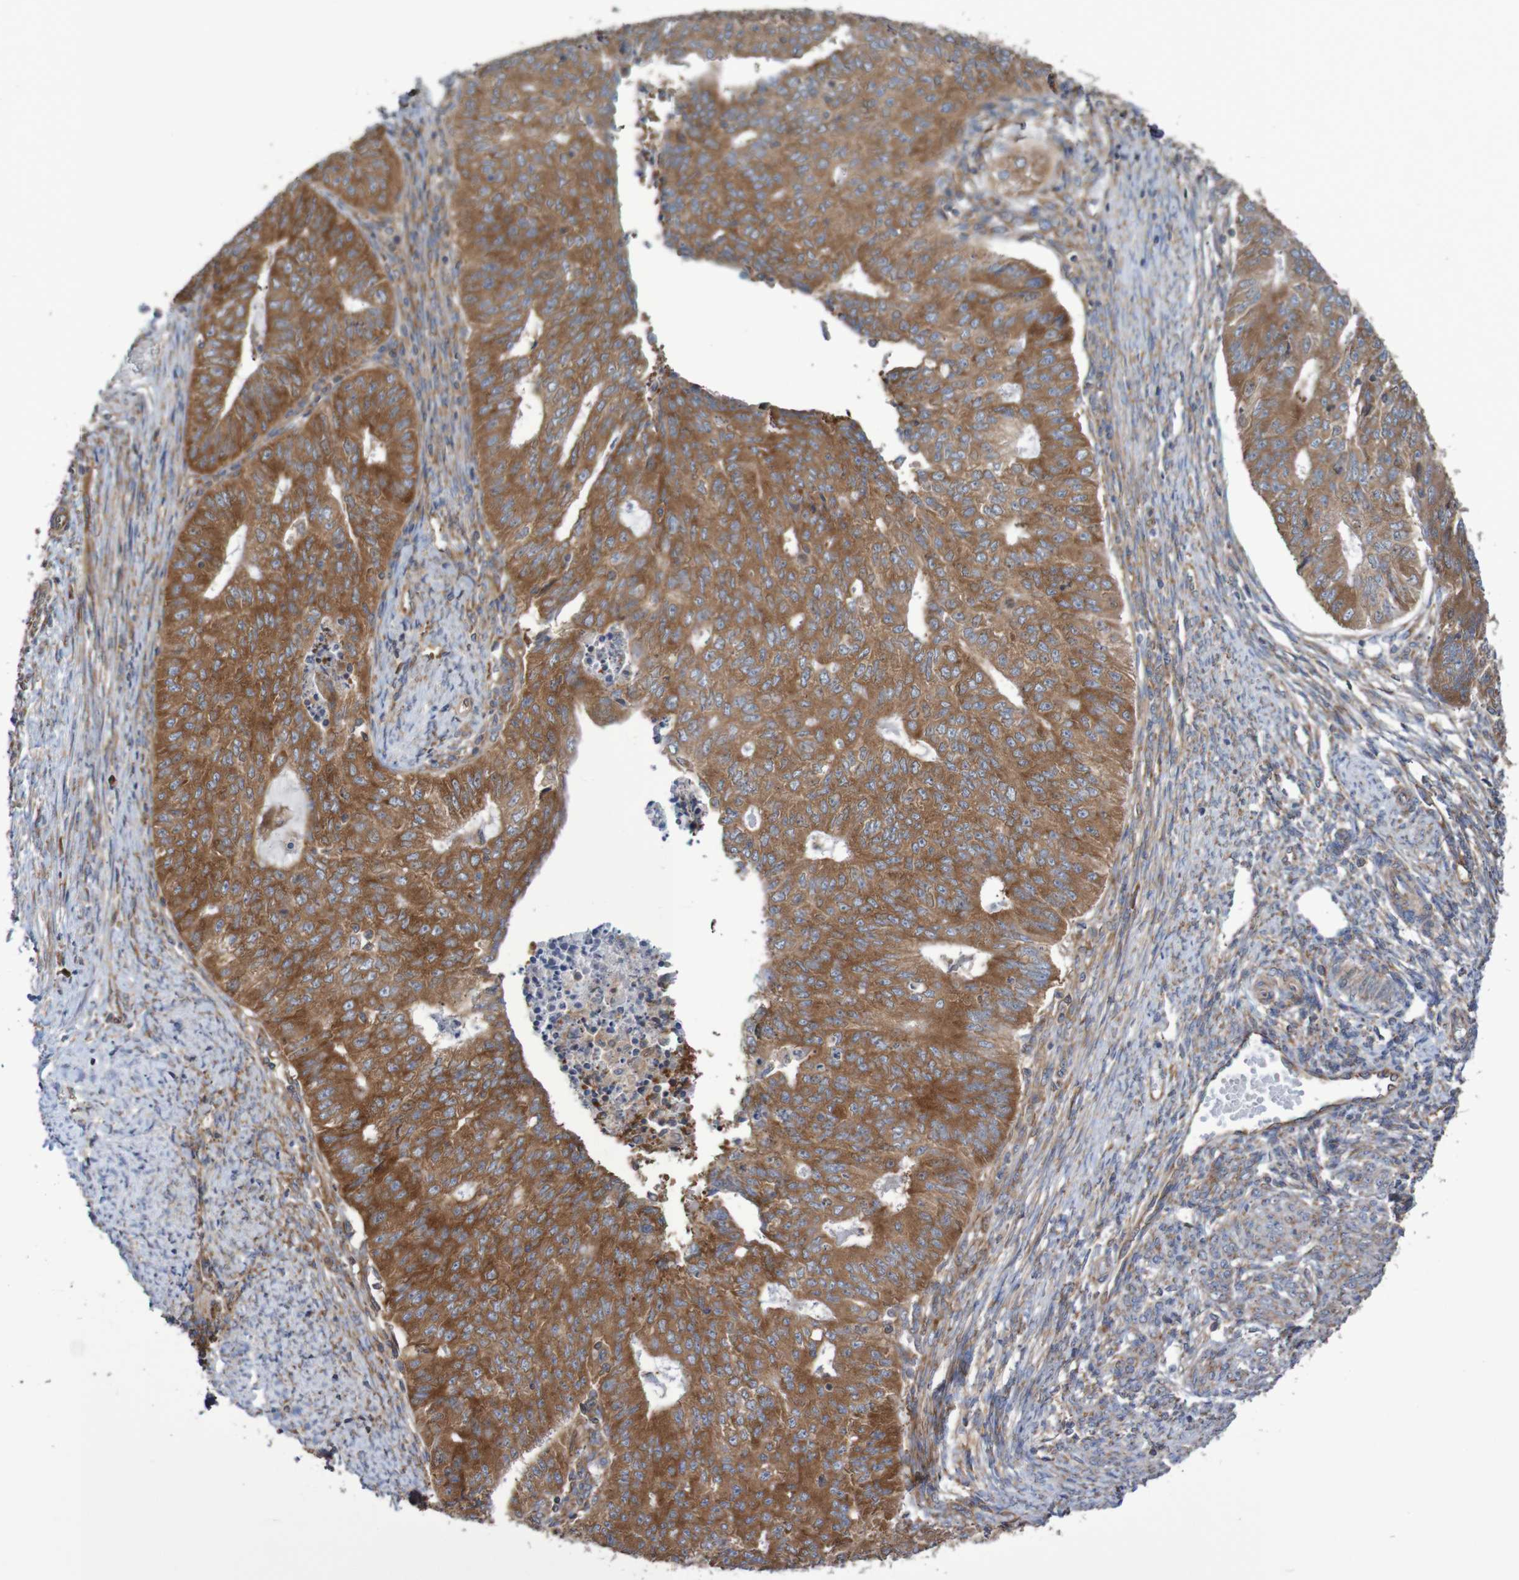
{"staining": {"intensity": "strong", "quantity": ">75%", "location": "cytoplasmic/membranous"}, "tissue": "endometrial cancer", "cell_type": "Tumor cells", "image_type": "cancer", "snomed": [{"axis": "morphology", "description": "Adenocarcinoma, NOS"}, {"axis": "topography", "description": "Endometrium"}], "caption": "Immunohistochemistry (IHC) micrograph of neoplastic tissue: human endometrial cancer (adenocarcinoma) stained using IHC reveals high levels of strong protein expression localized specifically in the cytoplasmic/membranous of tumor cells, appearing as a cytoplasmic/membranous brown color.", "gene": "LRRC47", "patient": {"sex": "female", "age": 32}}